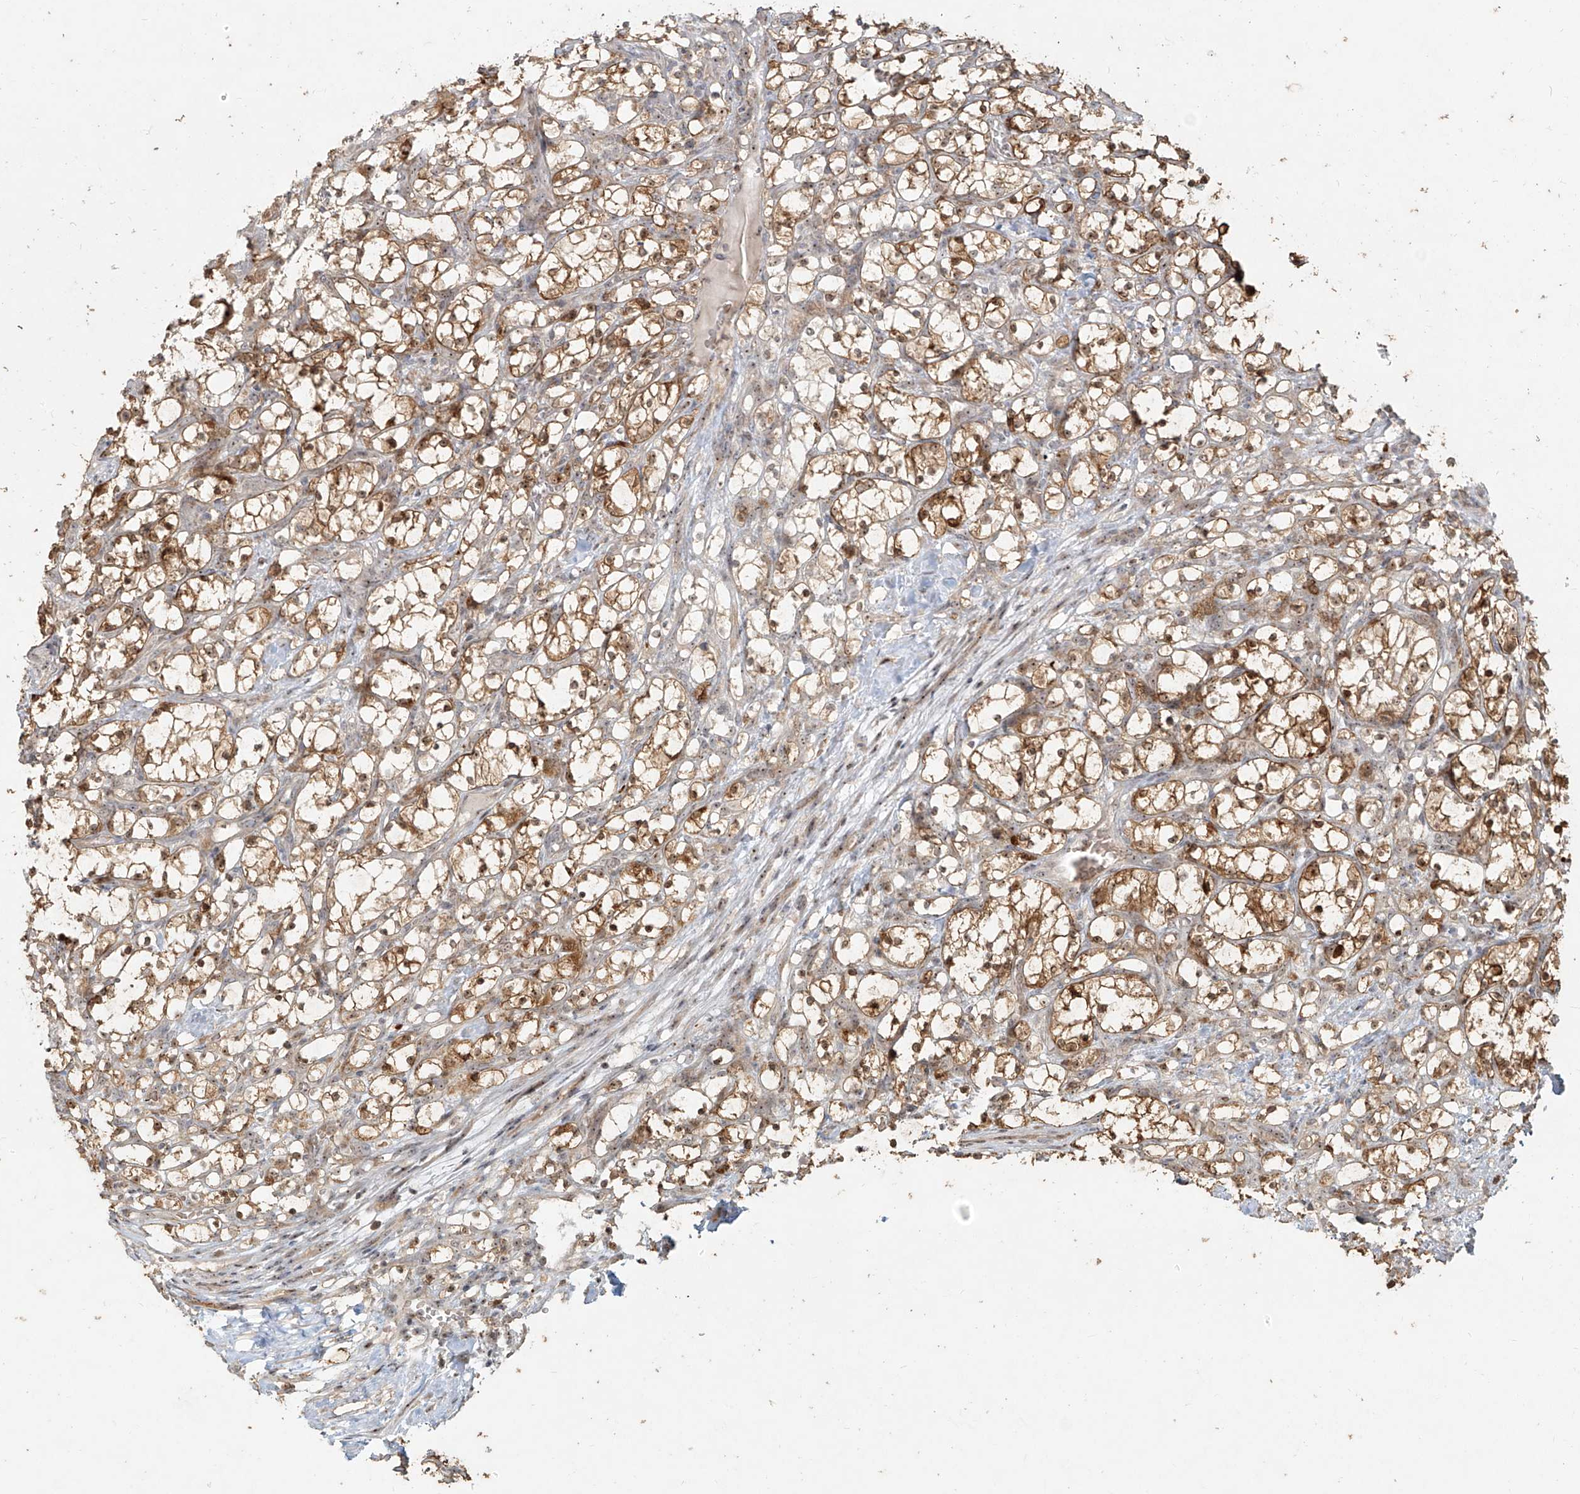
{"staining": {"intensity": "moderate", "quantity": ">75%", "location": "cytoplasmic/membranous,nuclear"}, "tissue": "renal cancer", "cell_type": "Tumor cells", "image_type": "cancer", "snomed": [{"axis": "morphology", "description": "Adenocarcinoma, NOS"}, {"axis": "topography", "description": "Kidney"}], "caption": "Immunohistochemistry (DAB (3,3'-diaminobenzidine)) staining of human renal cancer (adenocarcinoma) exhibits moderate cytoplasmic/membranous and nuclear protein expression in about >75% of tumor cells.", "gene": "BYSL", "patient": {"sex": "female", "age": 69}}